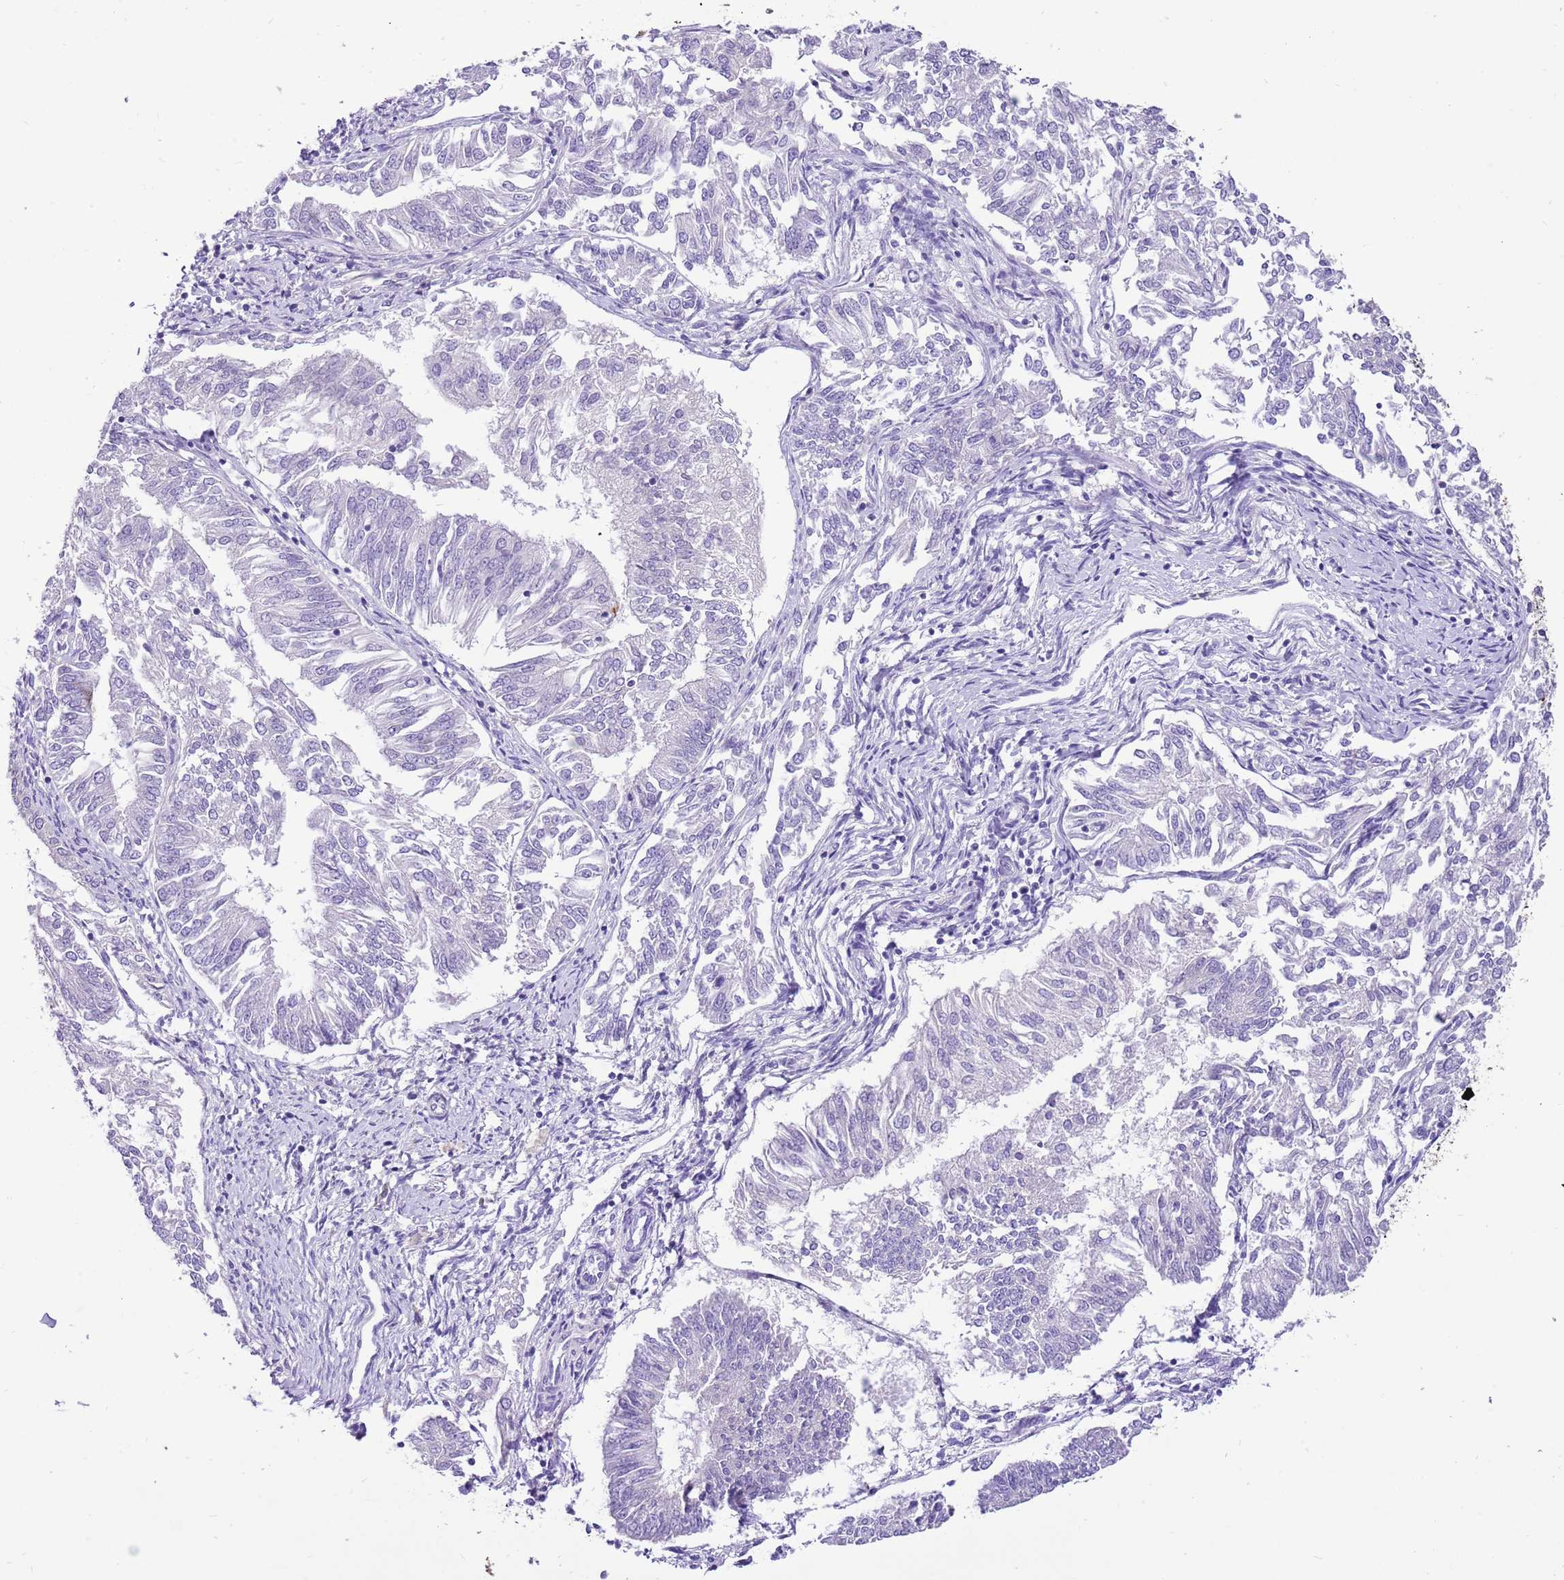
{"staining": {"intensity": "negative", "quantity": "none", "location": "none"}, "tissue": "endometrial cancer", "cell_type": "Tumor cells", "image_type": "cancer", "snomed": [{"axis": "morphology", "description": "Adenocarcinoma, NOS"}, {"axis": "topography", "description": "Endometrium"}], "caption": "A histopathology image of human adenocarcinoma (endometrial) is negative for staining in tumor cells.", "gene": "R3HDM4", "patient": {"sex": "female", "age": 58}}